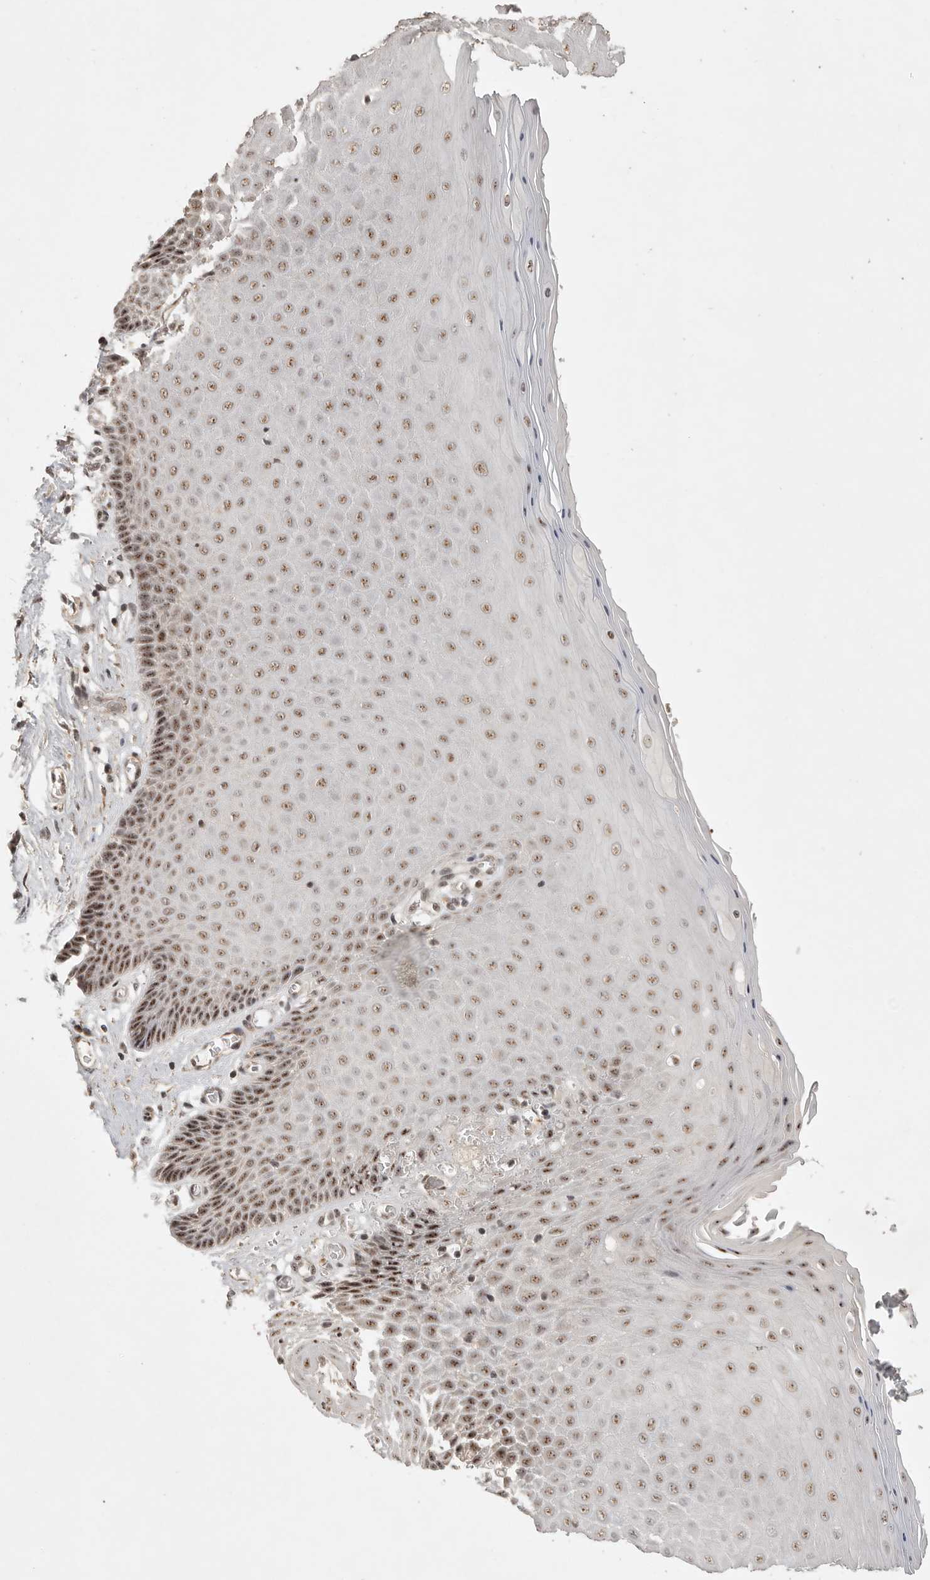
{"staining": {"intensity": "weak", "quantity": "<25%", "location": "nuclear"}, "tissue": "cervix", "cell_type": "Glandular cells", "image_type": "normal", "snomed": [{"axis": "morphology", "description": "Normal tissue, NOS"}, {"axis": "topography", "description": "Cervix"}], "caption": "High power microscopy photomicrograph of an IHC image of benign cervix, revealing no significant staining in glandular cells.", "gene": "POMP", "patient": {"sex": "female", "age": 55}}